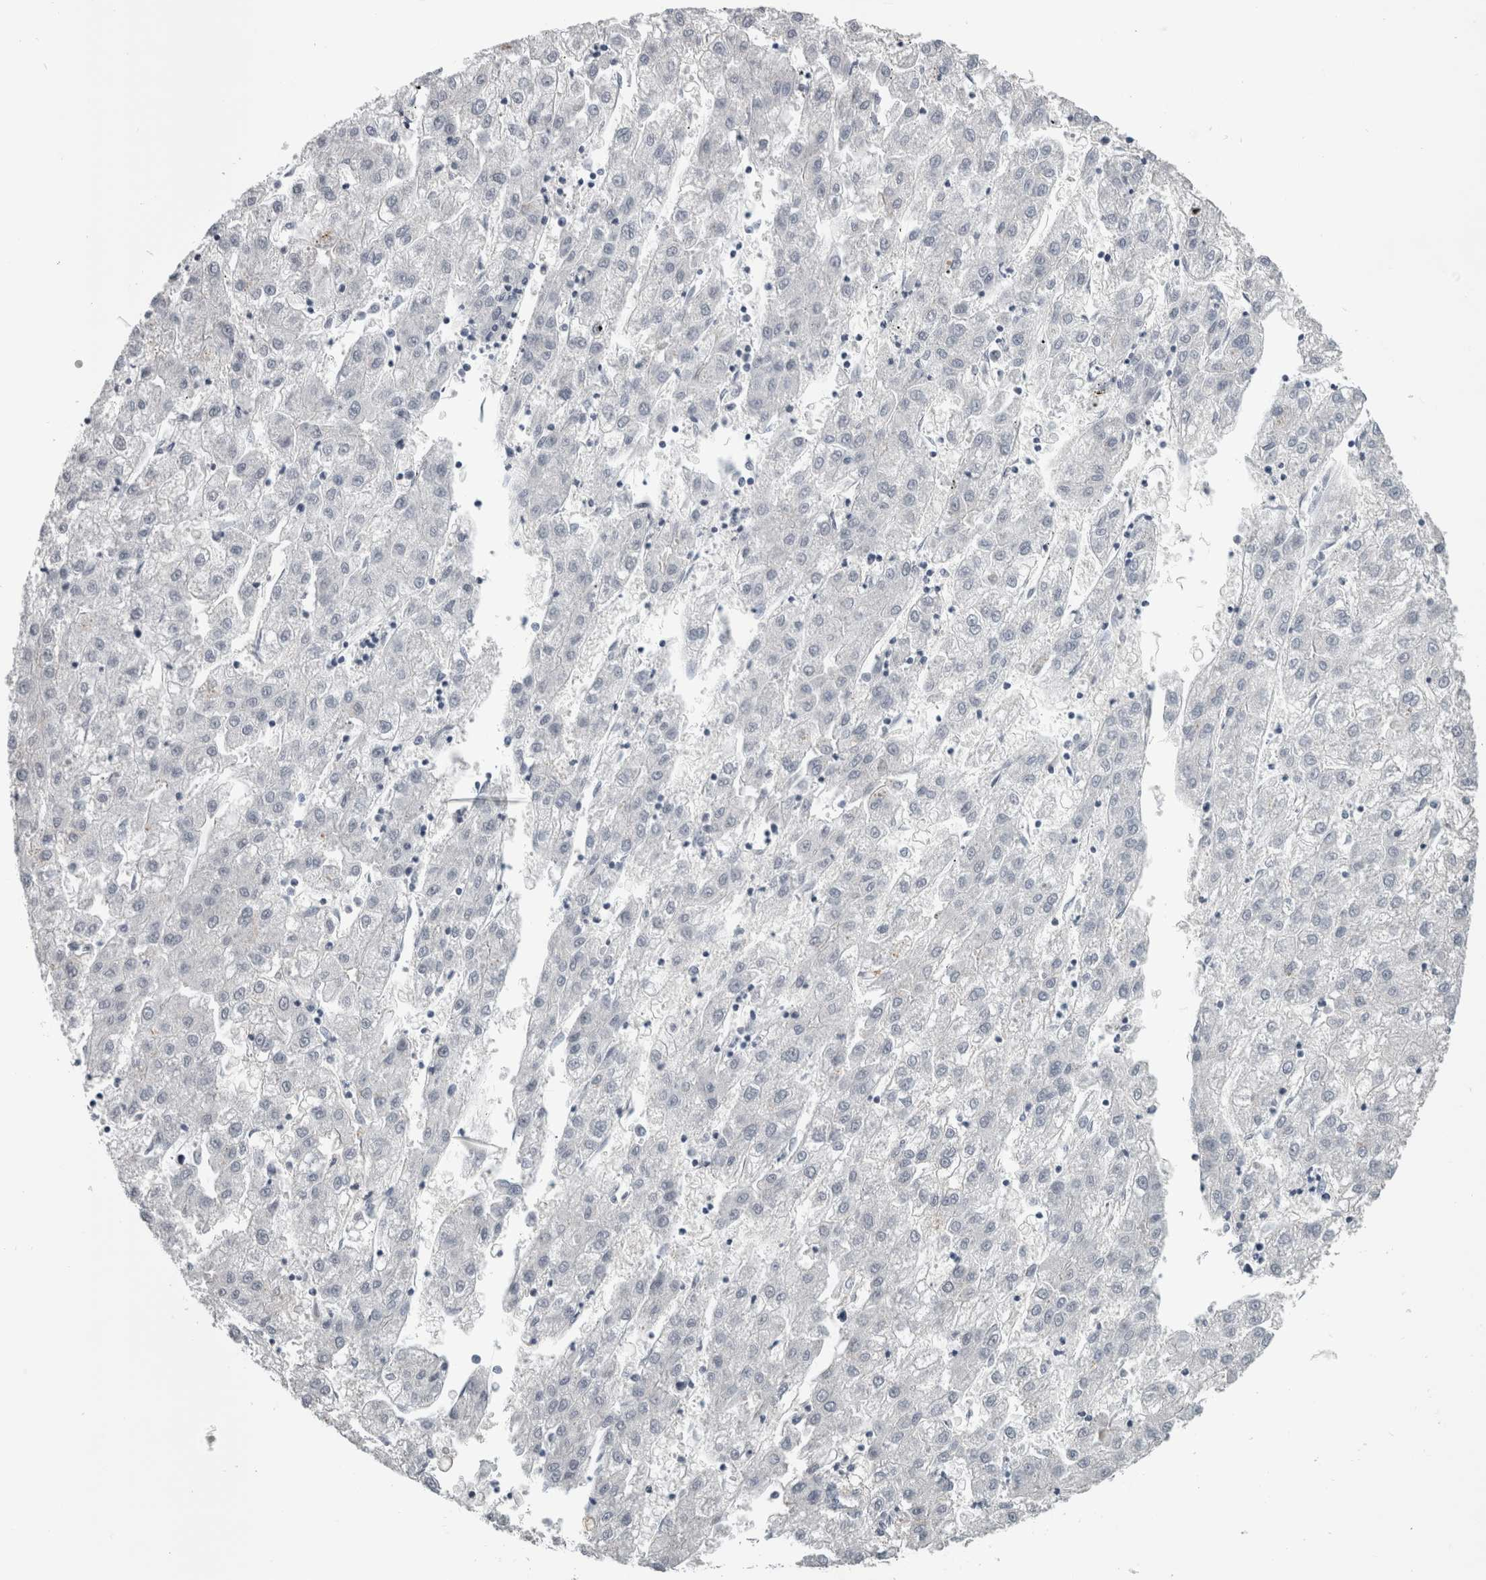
{"staining": {"intensity": "negative", "quantity": "none", "location": "none"}, "tissue": "liver cancer", "cell_type": "Tumor cells", "image_type": "cancer", "snomed": [{"axis": "morphology", "description": "Carcinoma, Hepatocellular, NOS"}, {"axis": "topography", "description": "Liver"}], "caption": "Liver hepatocellular carcinoma stained for a protein using immunohistochemistry (IHC) demonstrates no positivity tumor cells.", "gene": "ARID4B", "patient": {"sex": "male", "age": 72}}